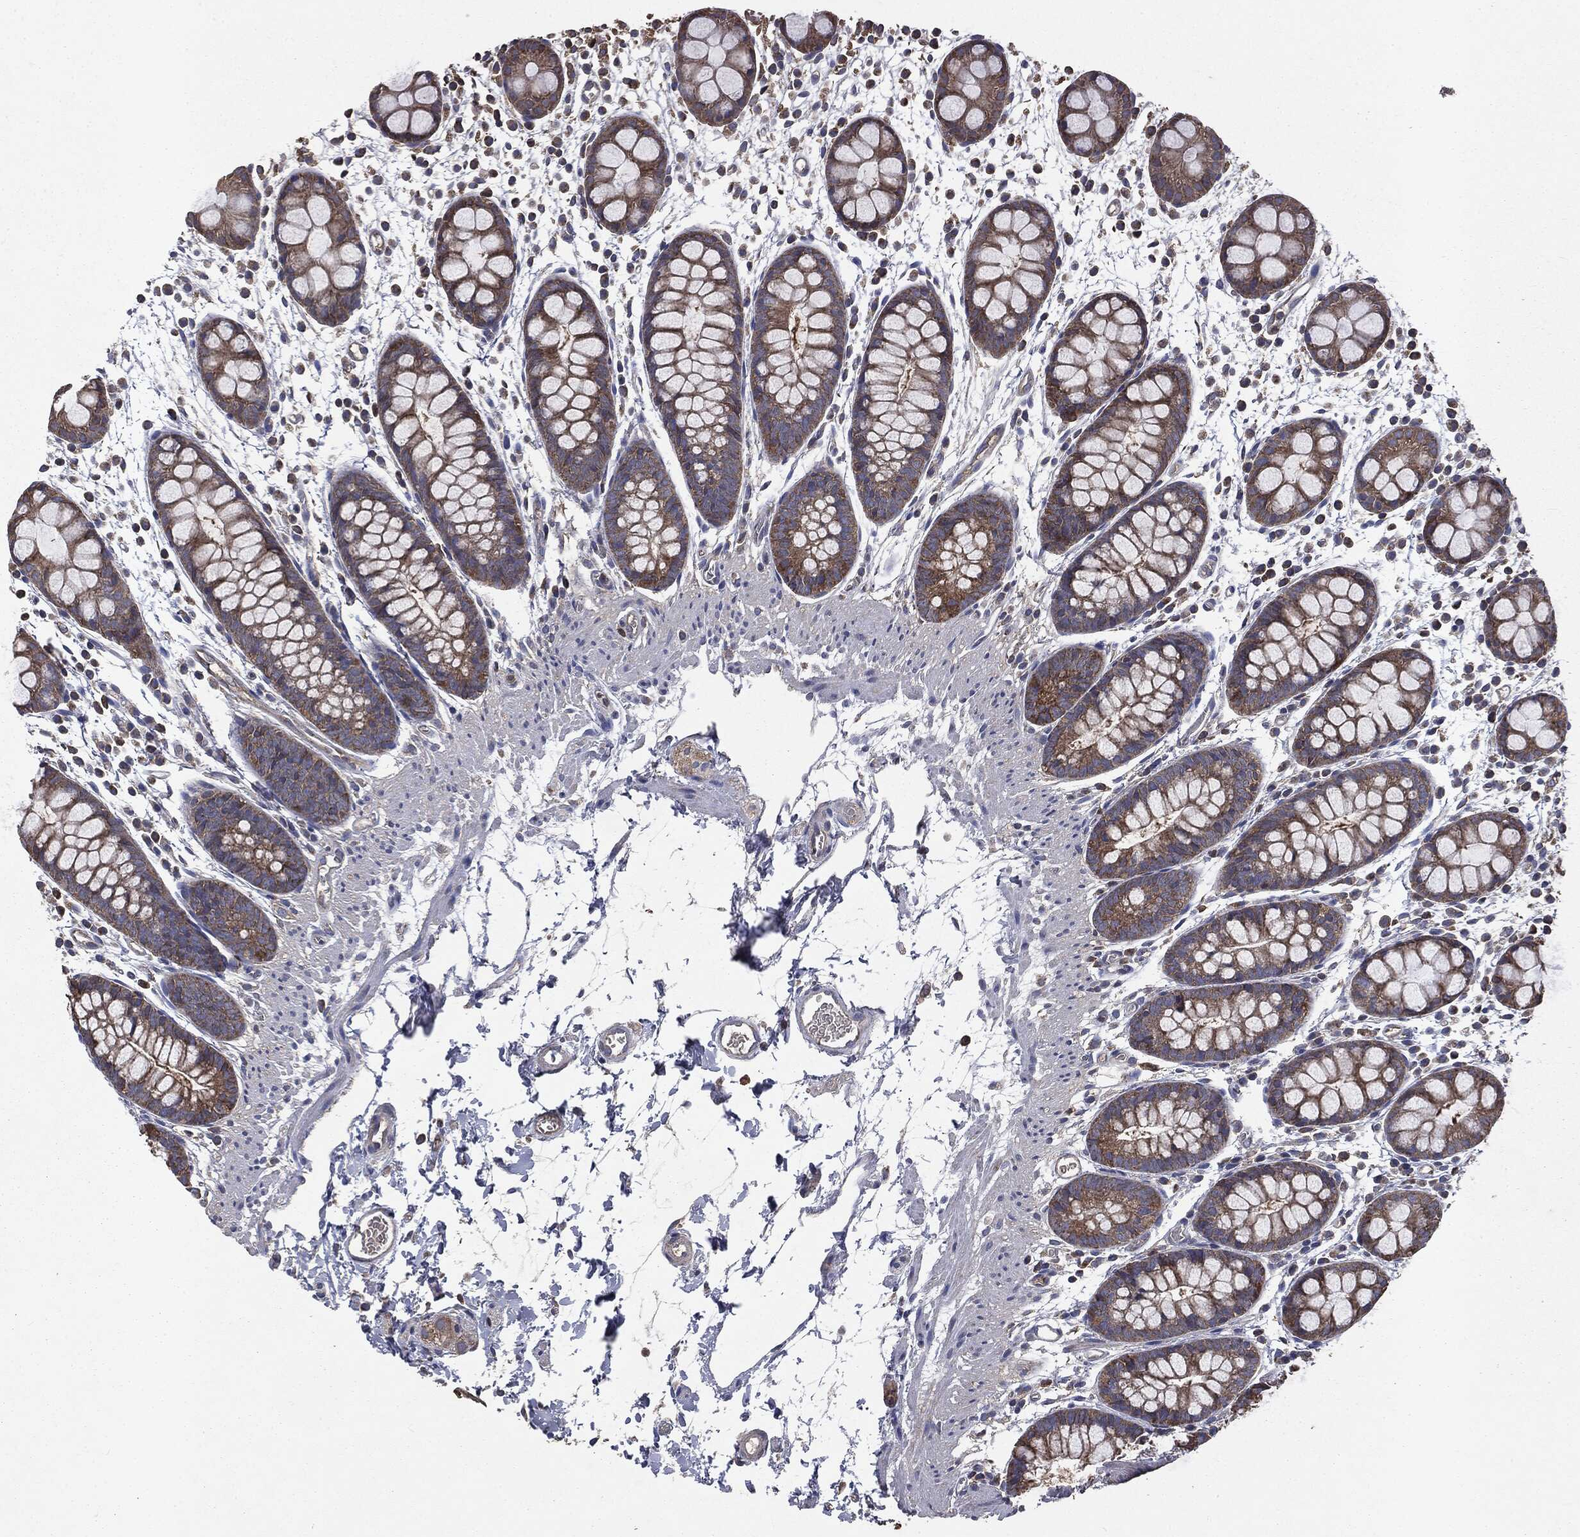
{"staining": {"intensity": "moderate", "quantity": "25%-75%", "location": "cytoplasmic/membranous"}, "tissue": "rectum", "cell_type": "Glandular cells", "image_type": "normal", "snomed": [{"axis": "morphology", "description": "Normal tissue, NOS"}, {"axis": "topography", "description": "Rectum"}], "caption": "Moderate cytoplasmic/membranous expression is identified in approximately 25%-75% of glandular cells in normal rectum. (IHC, brightfield microscopy, high magnification).", "gene": "MAPK6", "patient": {"sex": "male", "age": 57}}